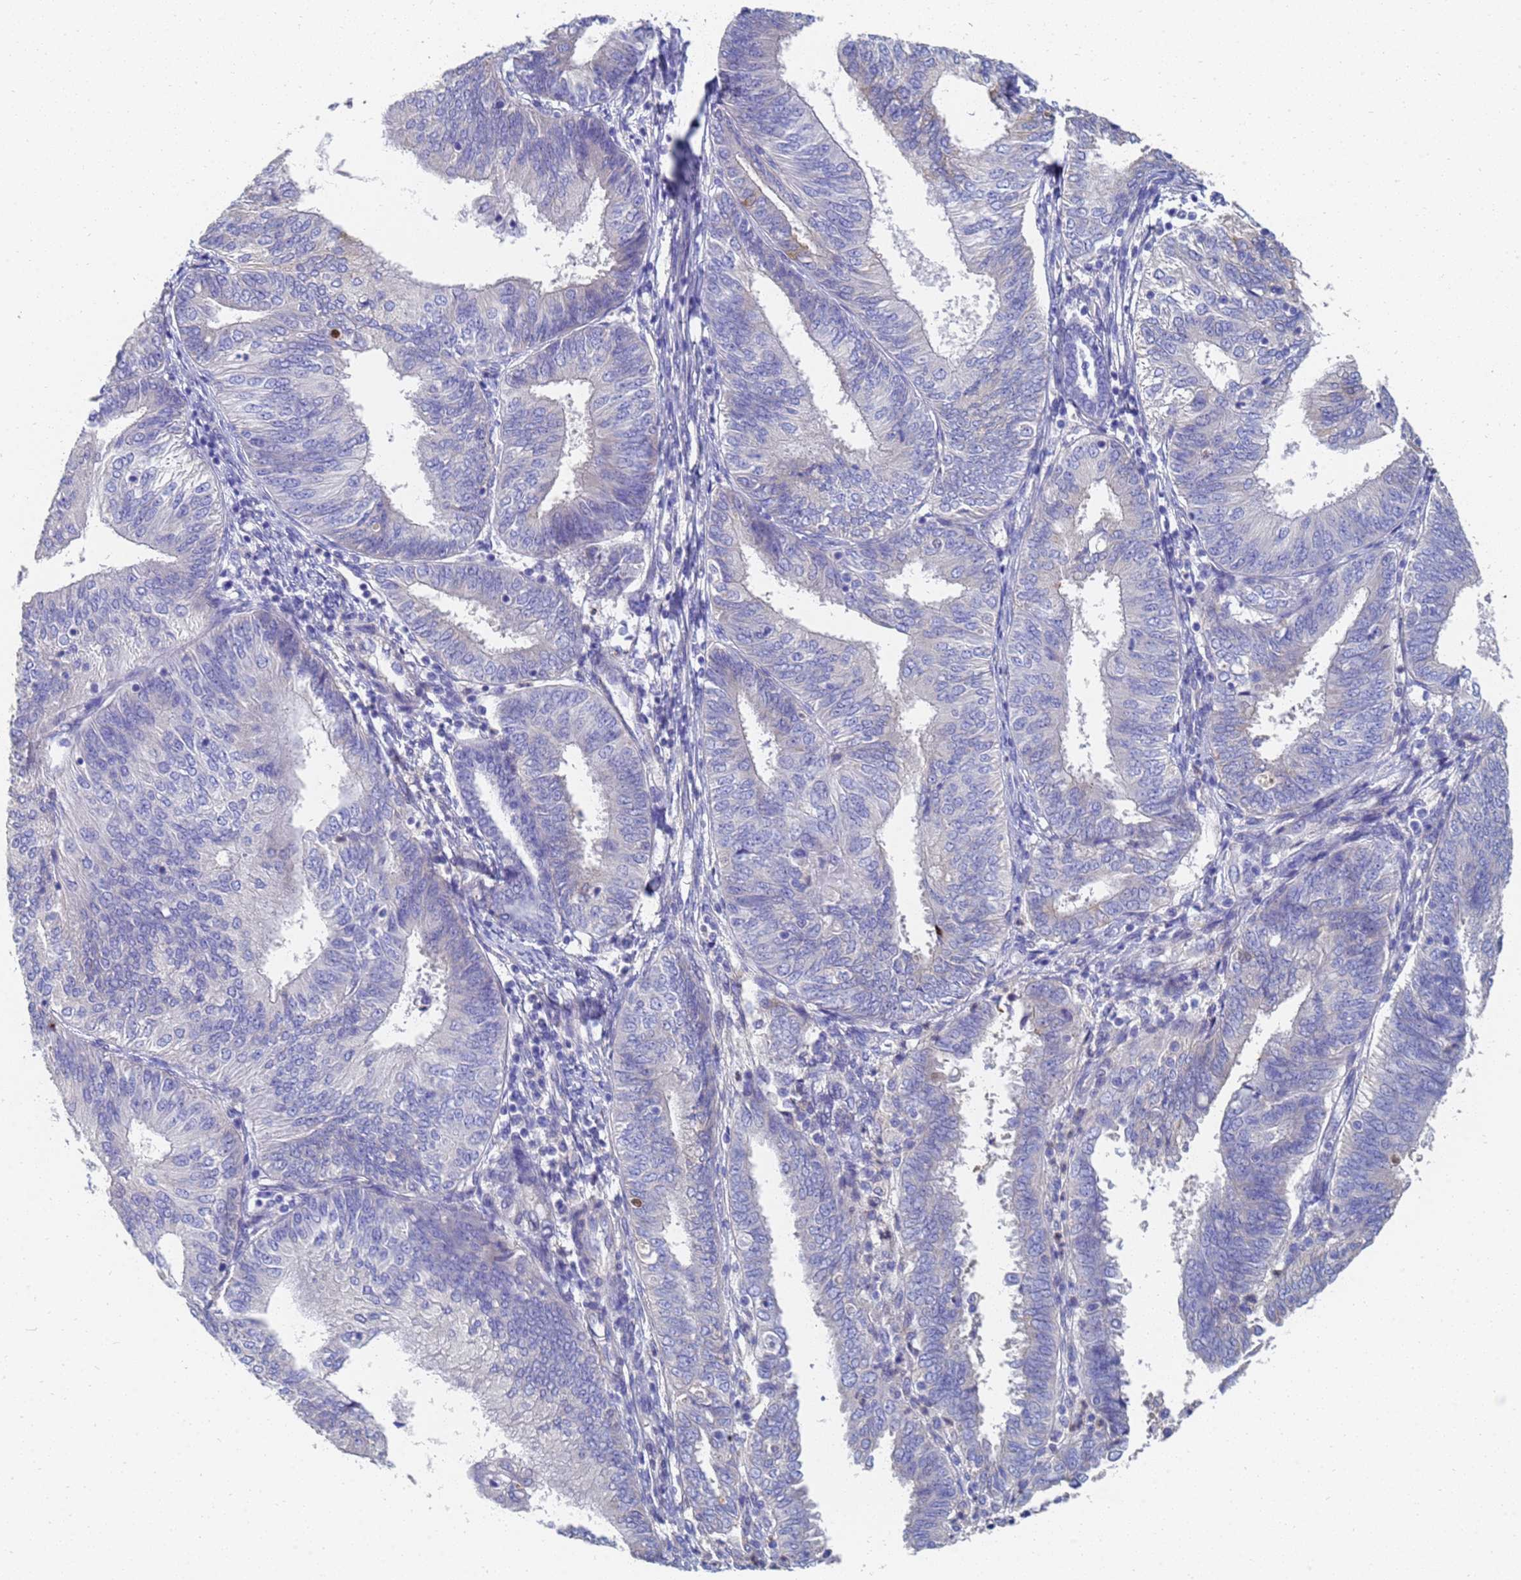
{"staining": {"intensity": "negative", "quantity": "none", "location": "none"}, "tissue": "endometrial cancer", "cell_type": "Tumor cells", "image_type": "cancer", "snomed": [{"axis": "morphology", "description": "Adenocarcinoma, NOS"}, {"axis": "topography", "description": "Endometrium"}], "caption": "DAB (3,3'-diaminobenzidine) immunohistochemical staining of human endometrial adenocarcinoma shows no significant positivity in tumor cells. (DAB immunohistochemistry (IHC) visualized using brightfield microscopy, high magnification).", "gene": "LBX2", "patient": {"sex": "female", "age": 58}}